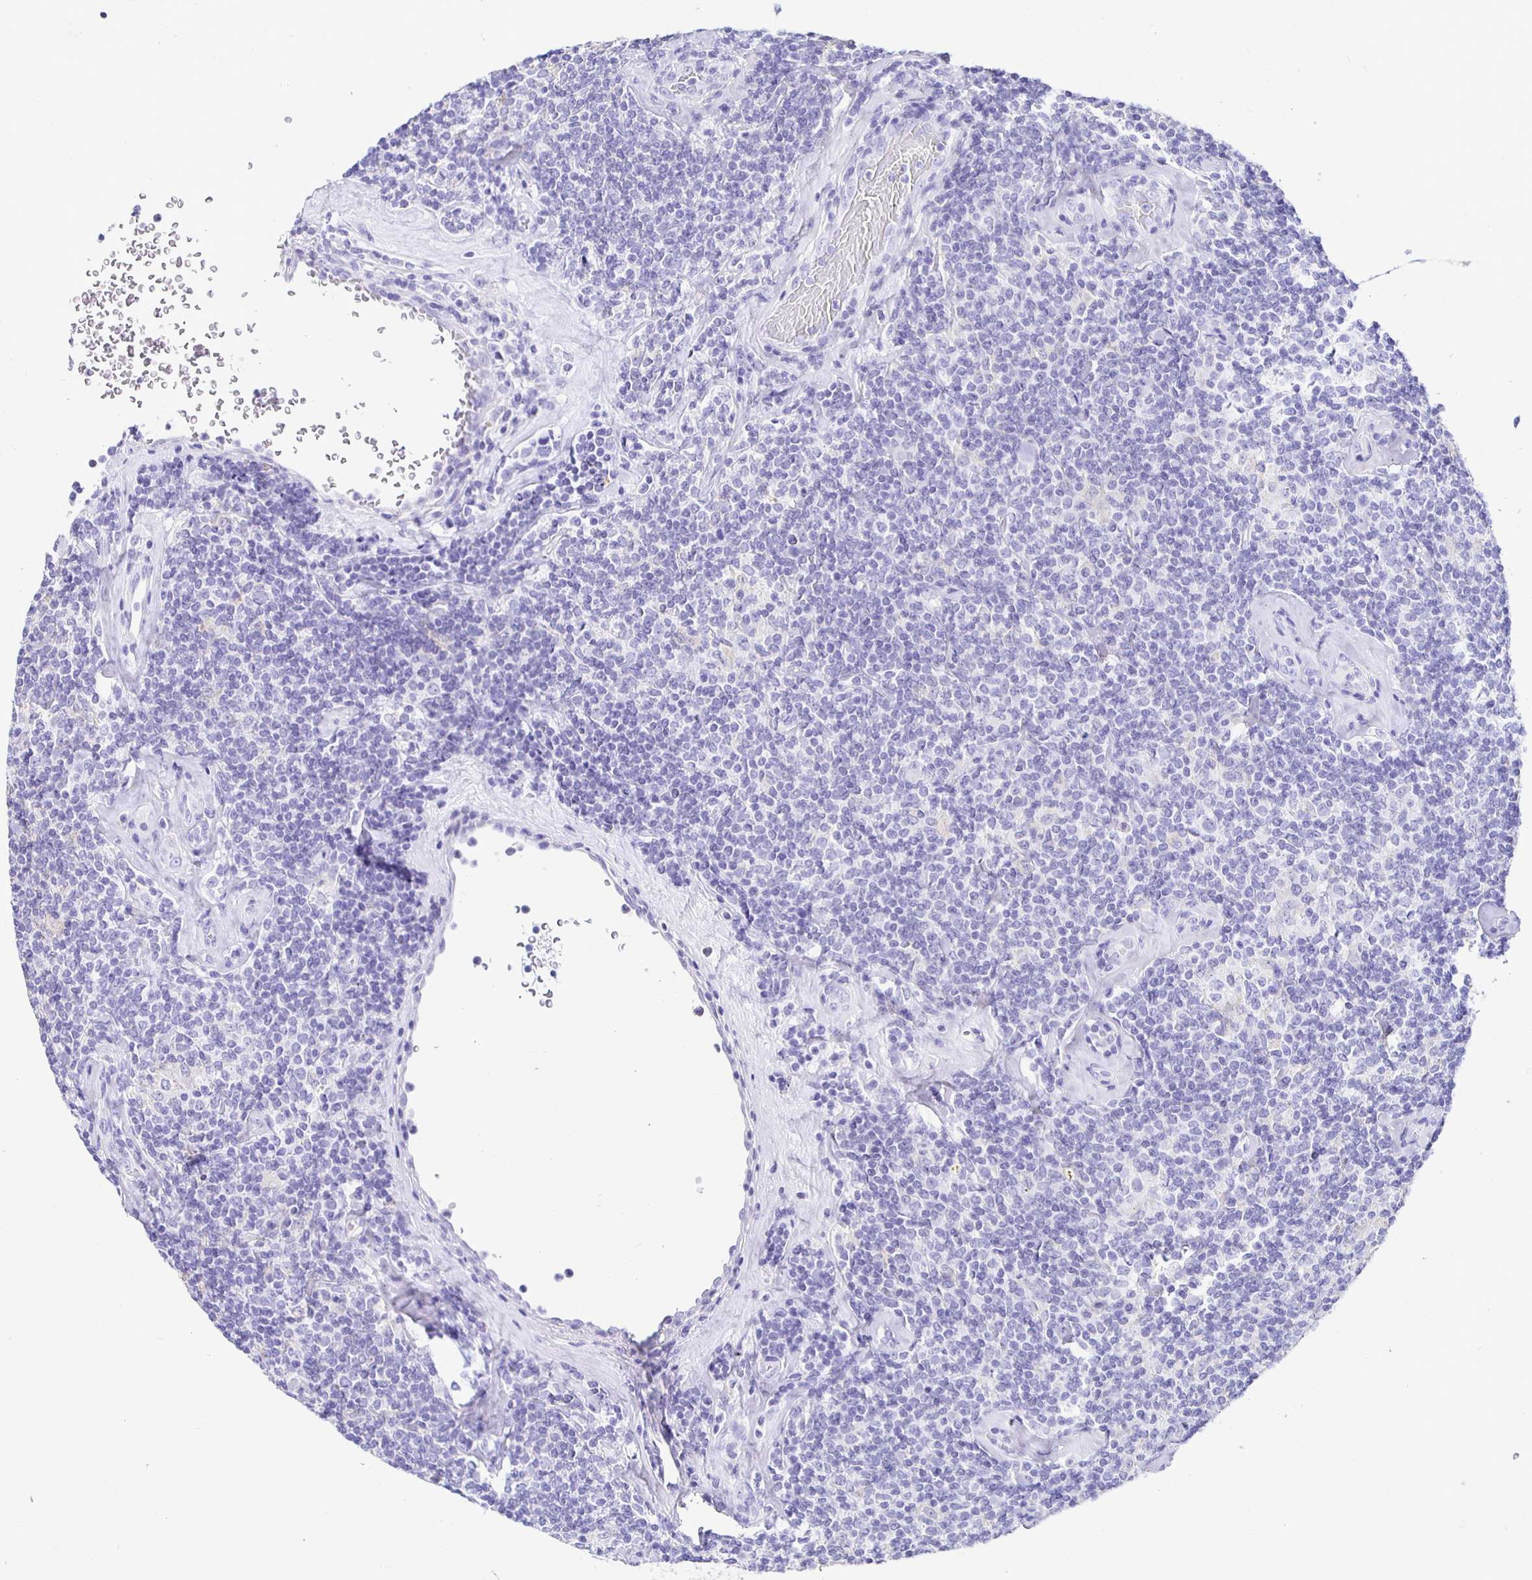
{"staining": {"intensity": "negative", "quantity": "none", "location": "none"}, "tissue": "lymphoma", "cell_type": "Tumor cells", "image_type": "cancer", "snomed": [{"axis": "morphology", "description": "Malignant lymphoma, non-Hodgkin's type, Low grade"}, {"axis": "topography", "description": "Lymph node"}], "caption": "This is a micrograph of immunohistochemistry staining of lymphoma, which shows no expression in tumor cells. Brightfield microscopy of IHC stained with DAB (brown) and hematoxylin (blue), captured at high magnification.", "gene": "UMOD", "patient": {"sex": "female", "age": 56}}